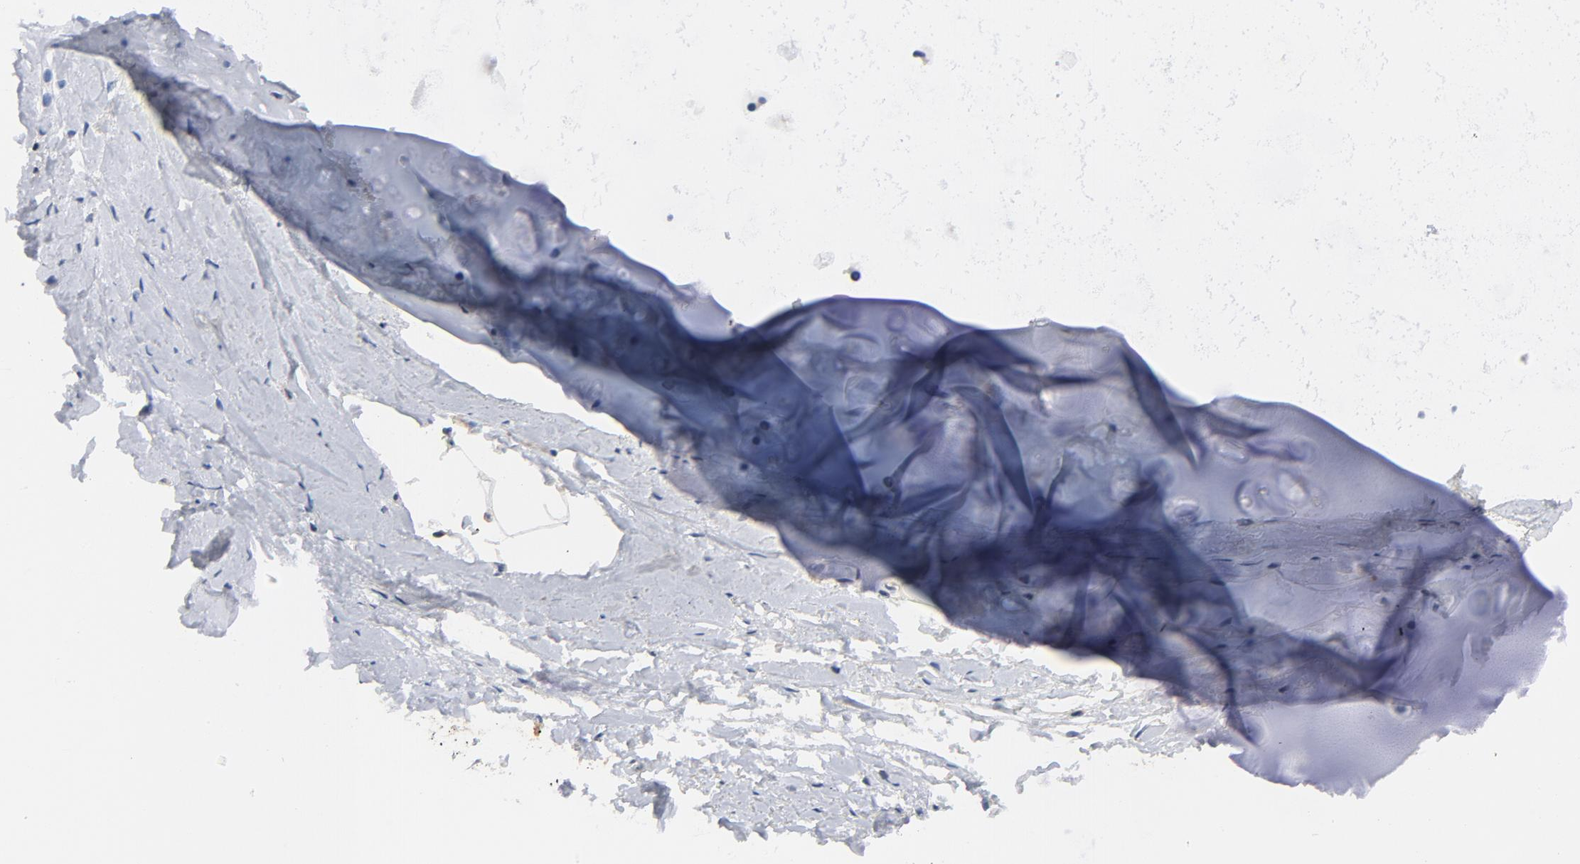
{"staining": {"intensity": "negative", "quantity": "none", "location": "none"}, "tissue": "adipose tissue", "cell_type": "Adipocytes", "image_type": "normal", "snomed": [{"axis": "morphology", "description": "Normal tissue, NOS"}, {"axis": "topography", "description": "Cartilage tissue"}, {"axis": "topography", "description": "Bronchus"}], "caption": "Immunohistochemical staining of normal human adipose tissue displays no significant positivity in adipocytes. (DAB (3,3'-diaminobenzidine) immunohistochemistry (IHC) with hematoxylin counter stain).", "gene": "SRC", "patient": {"sex": "female", "age": 73}}